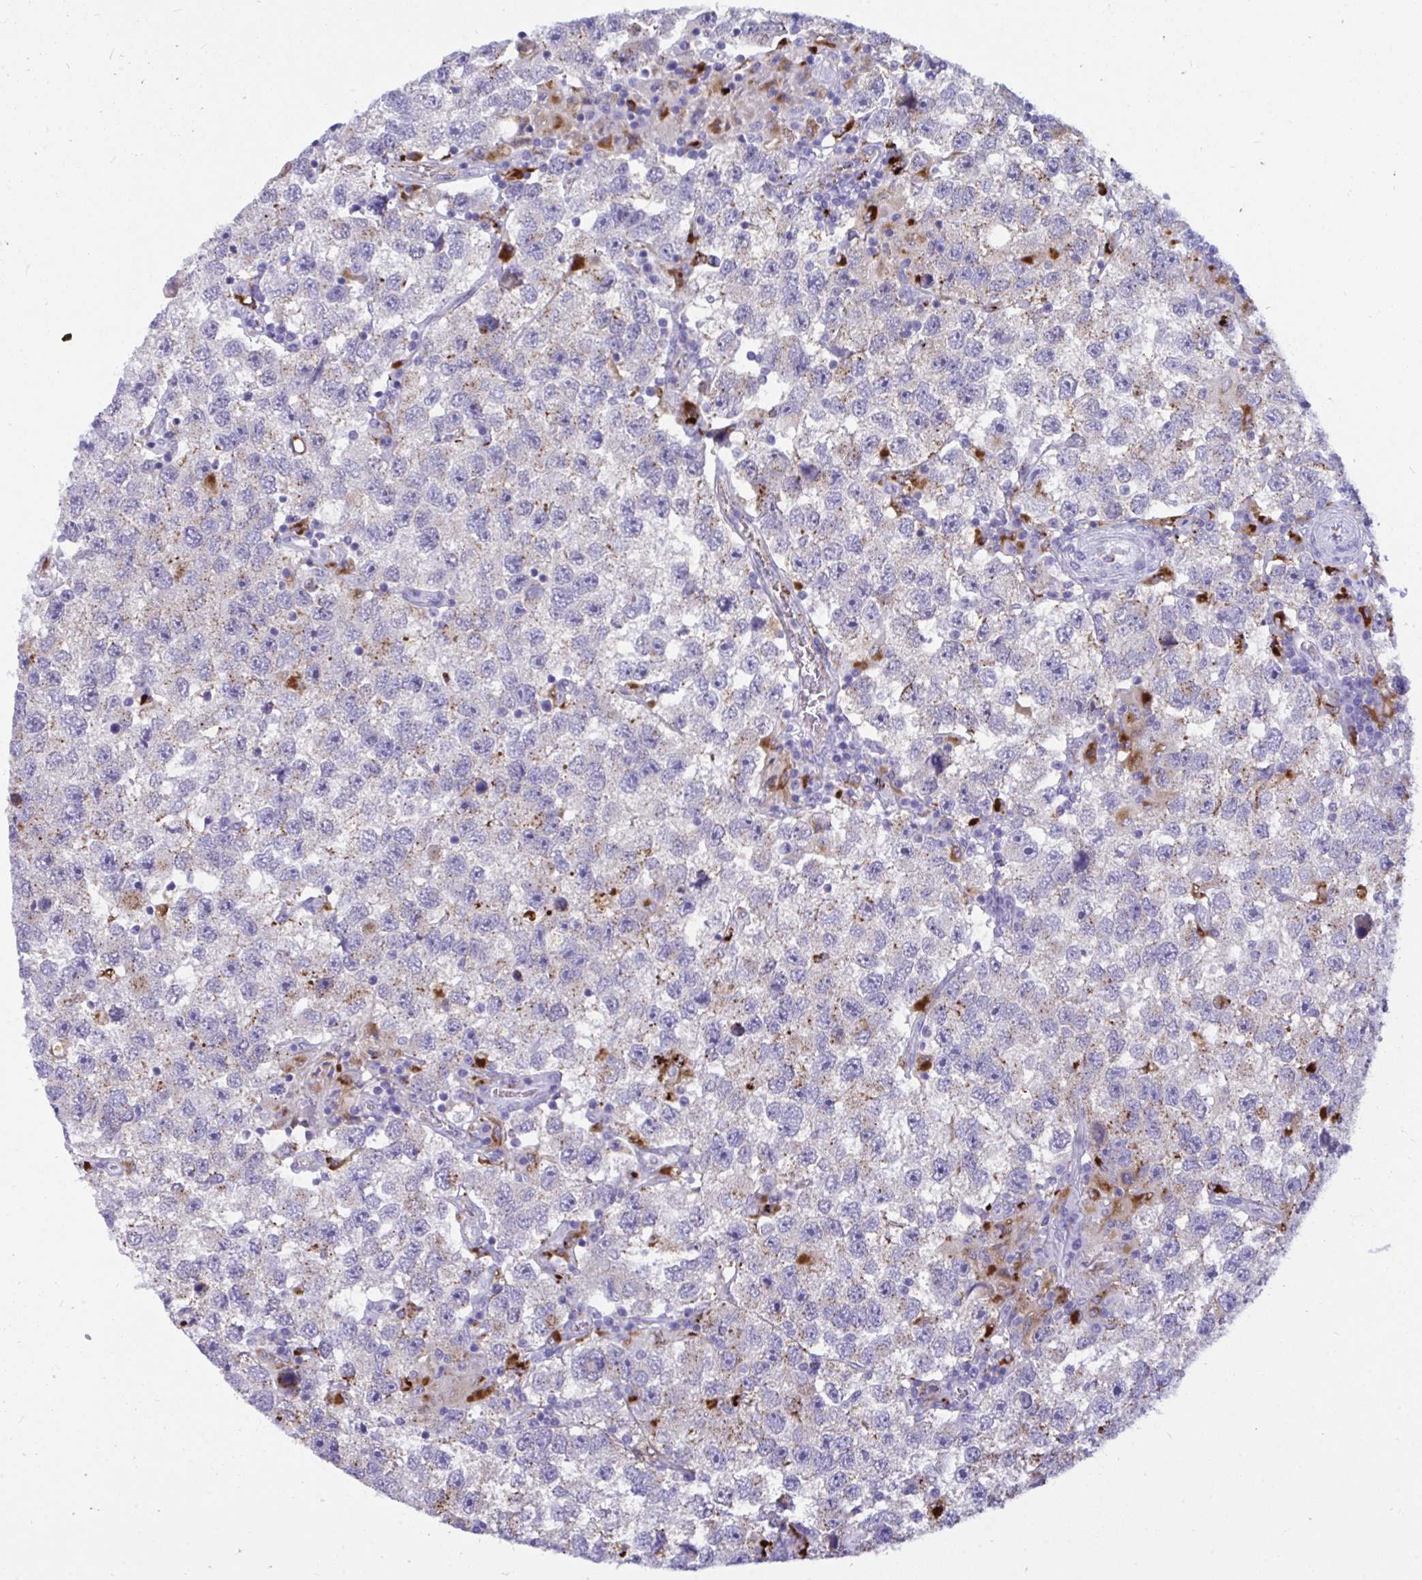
{"staining": {"intensity": "negative", "quantity": "none", "location": "none"}, "tissue": "testis cancer", "cell_type": "Tumor cells", "image_type": "cancer", "snomed": [{"axis": "morphology", "description": "Seminoma, NOS"}, {"axis": "topography", "description": "Testis"}], "caption": "This is an immunohistochemistry image of testis cancer. There is no expression in tumor cells.", "gene": "CPVL", "patient": {"sex": "male", "age": 26}}